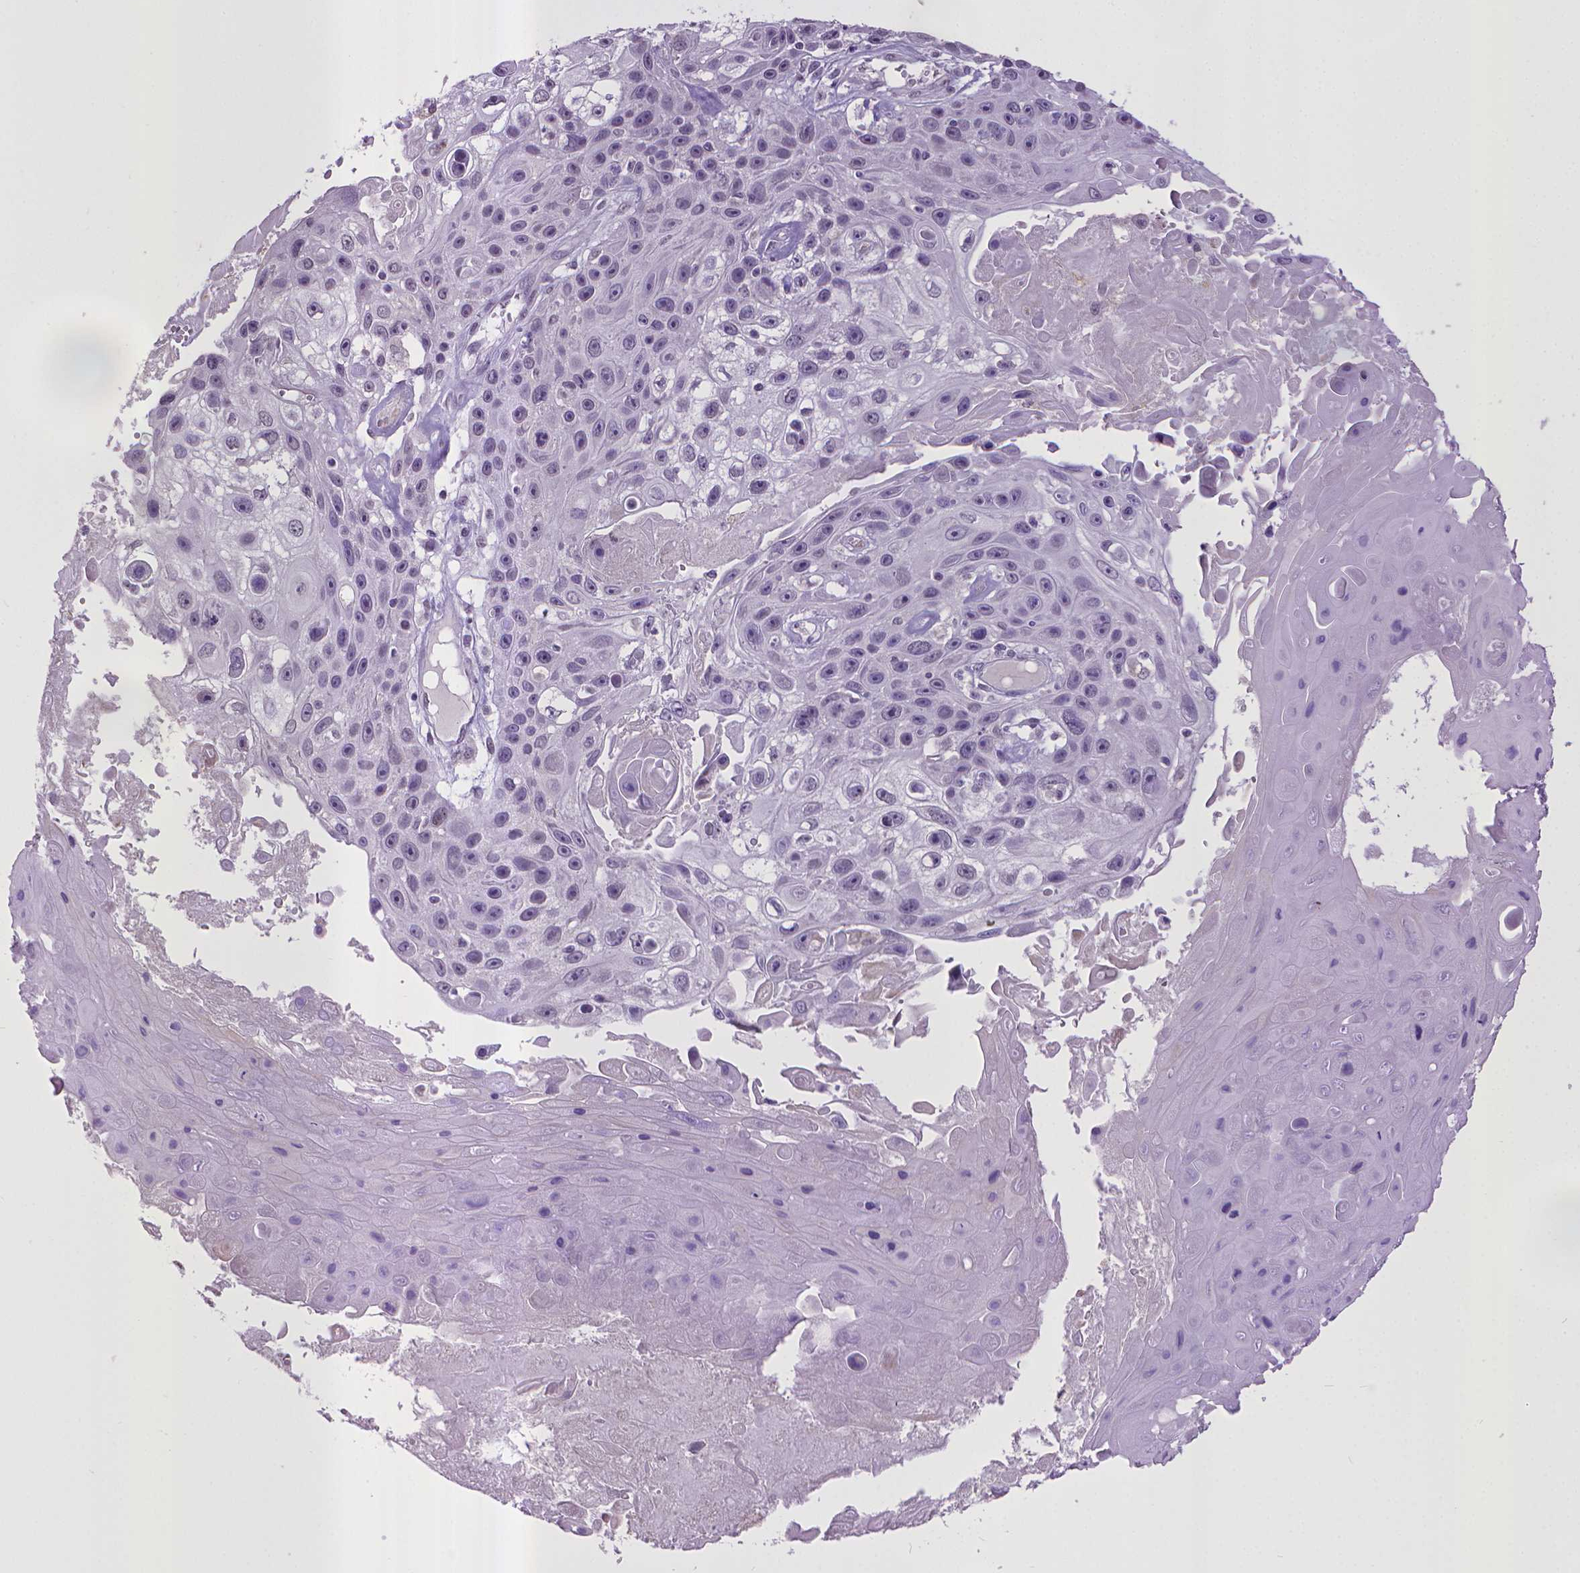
{"staining": {"intensity": "negative", "quantity": "none", "location": "none"}, "tissue": "skin cancer", "cell_type": "Tumor cells", "image_type": "cancer", "snomed": [{"axis": "morphology", "description": "Squamous cell carcinoma, NOS"}, {"axis": "topography", "description": "Skin"}], "caption": "There is no significant staining in tumor cells of skin squamous cell carcinoma.", "gene": "KMO", "patient": {"sex": "male", "age": 82}}